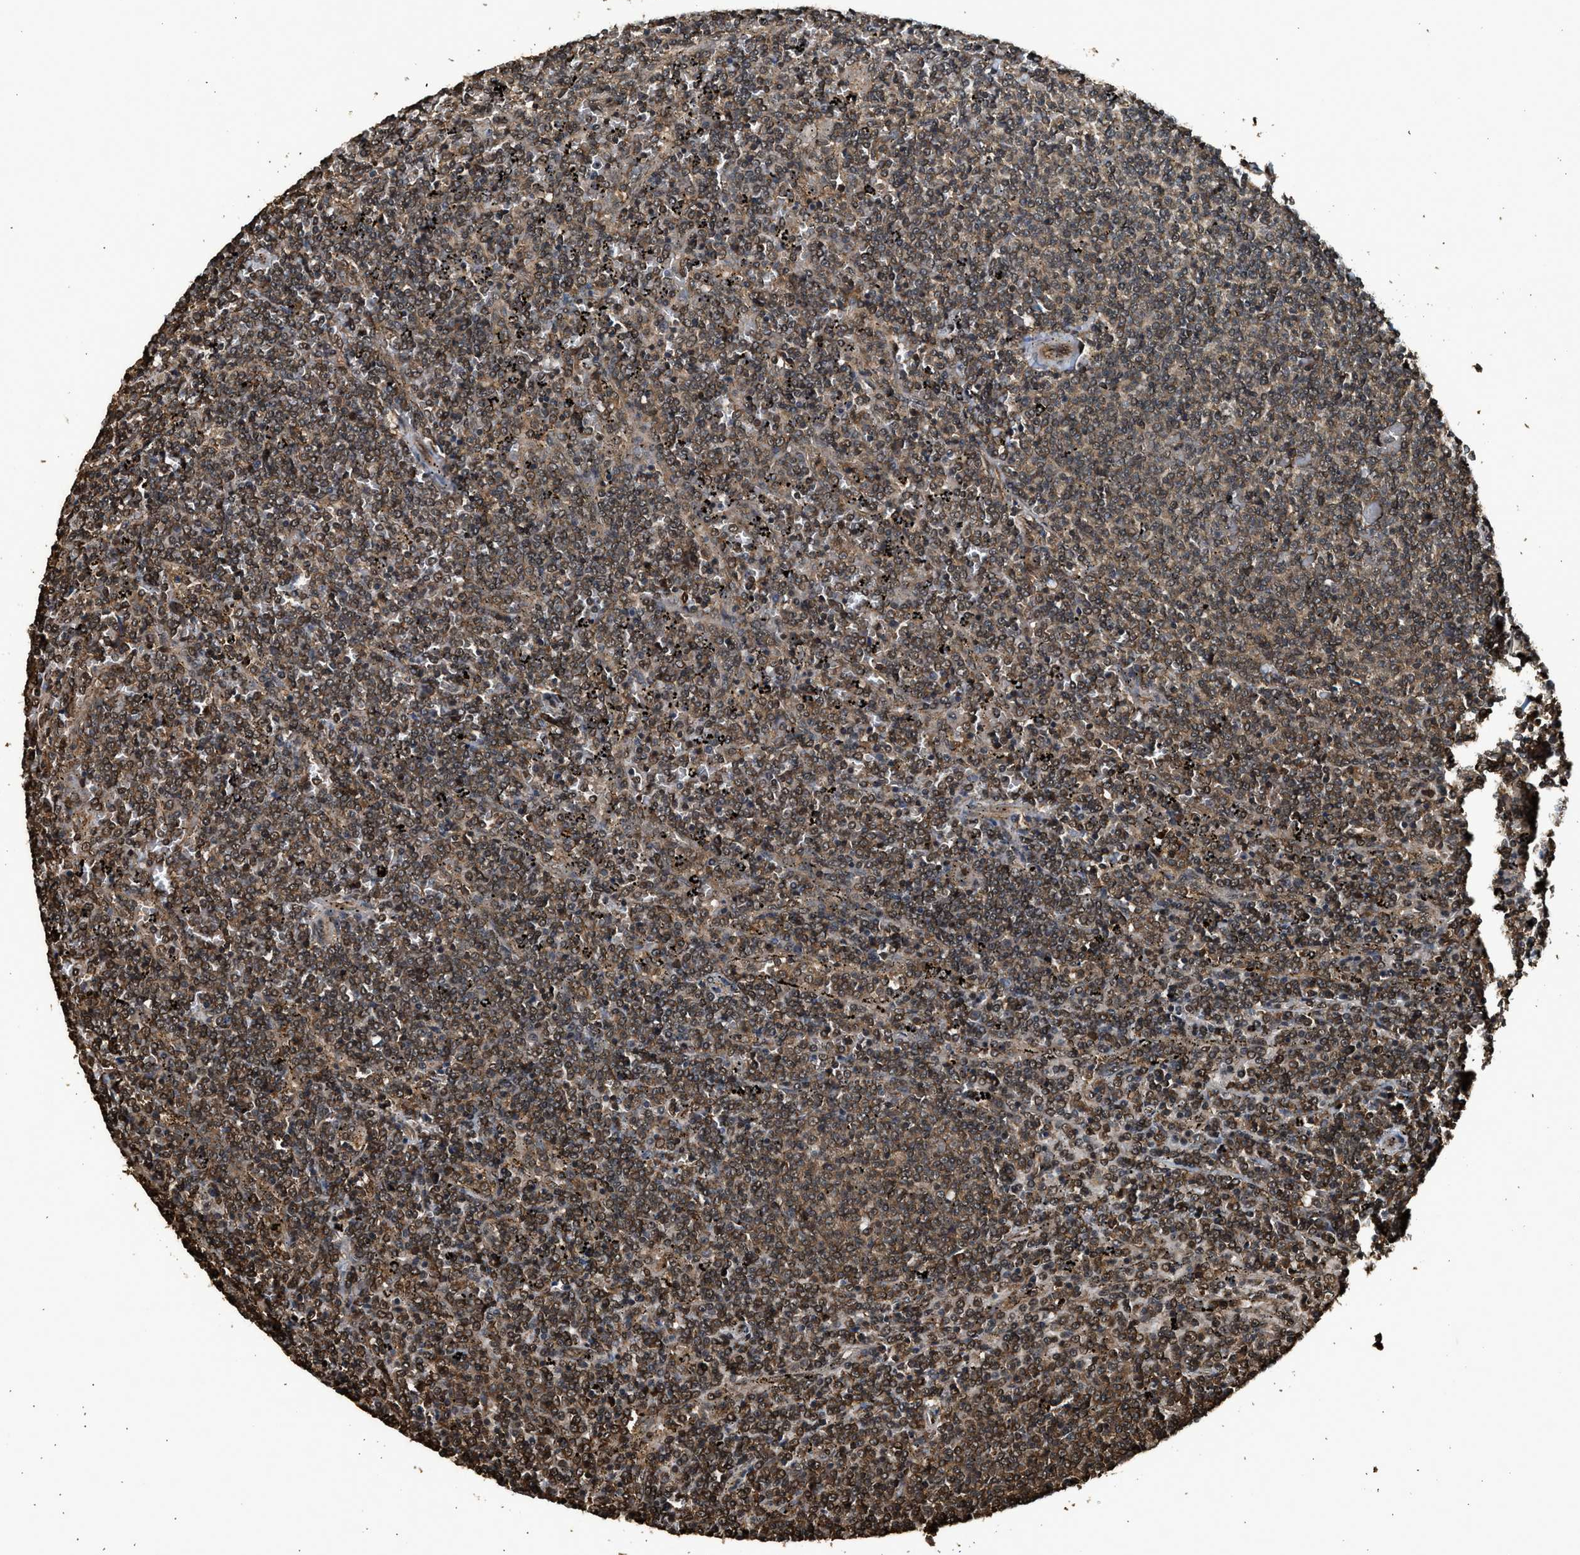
{"staining": {"intensity": "moderate", "quantity": ">75%", "location": "cytoplasmic/membranous"}, "tissue": "lymphoma", "cell_type": "Tumor cells", "image_type": "cancer", "snomed": [{"axis": "morphology", "description": "Malignant lymphoma, non-Hodgkin's type, Low grade"}, {"axis": "topography", "description": "Spleen"}], "caption": "Immunohistochemistry (IHC) of human malignant lymphoma, non-Hodgkin's type (low-grade) reveals medium levels of moderate cytoplasmic/membranous expression in about >75% of tumor cells.", "gene": "MYBL2", "patient": {"sex": "female", "age": 50}}